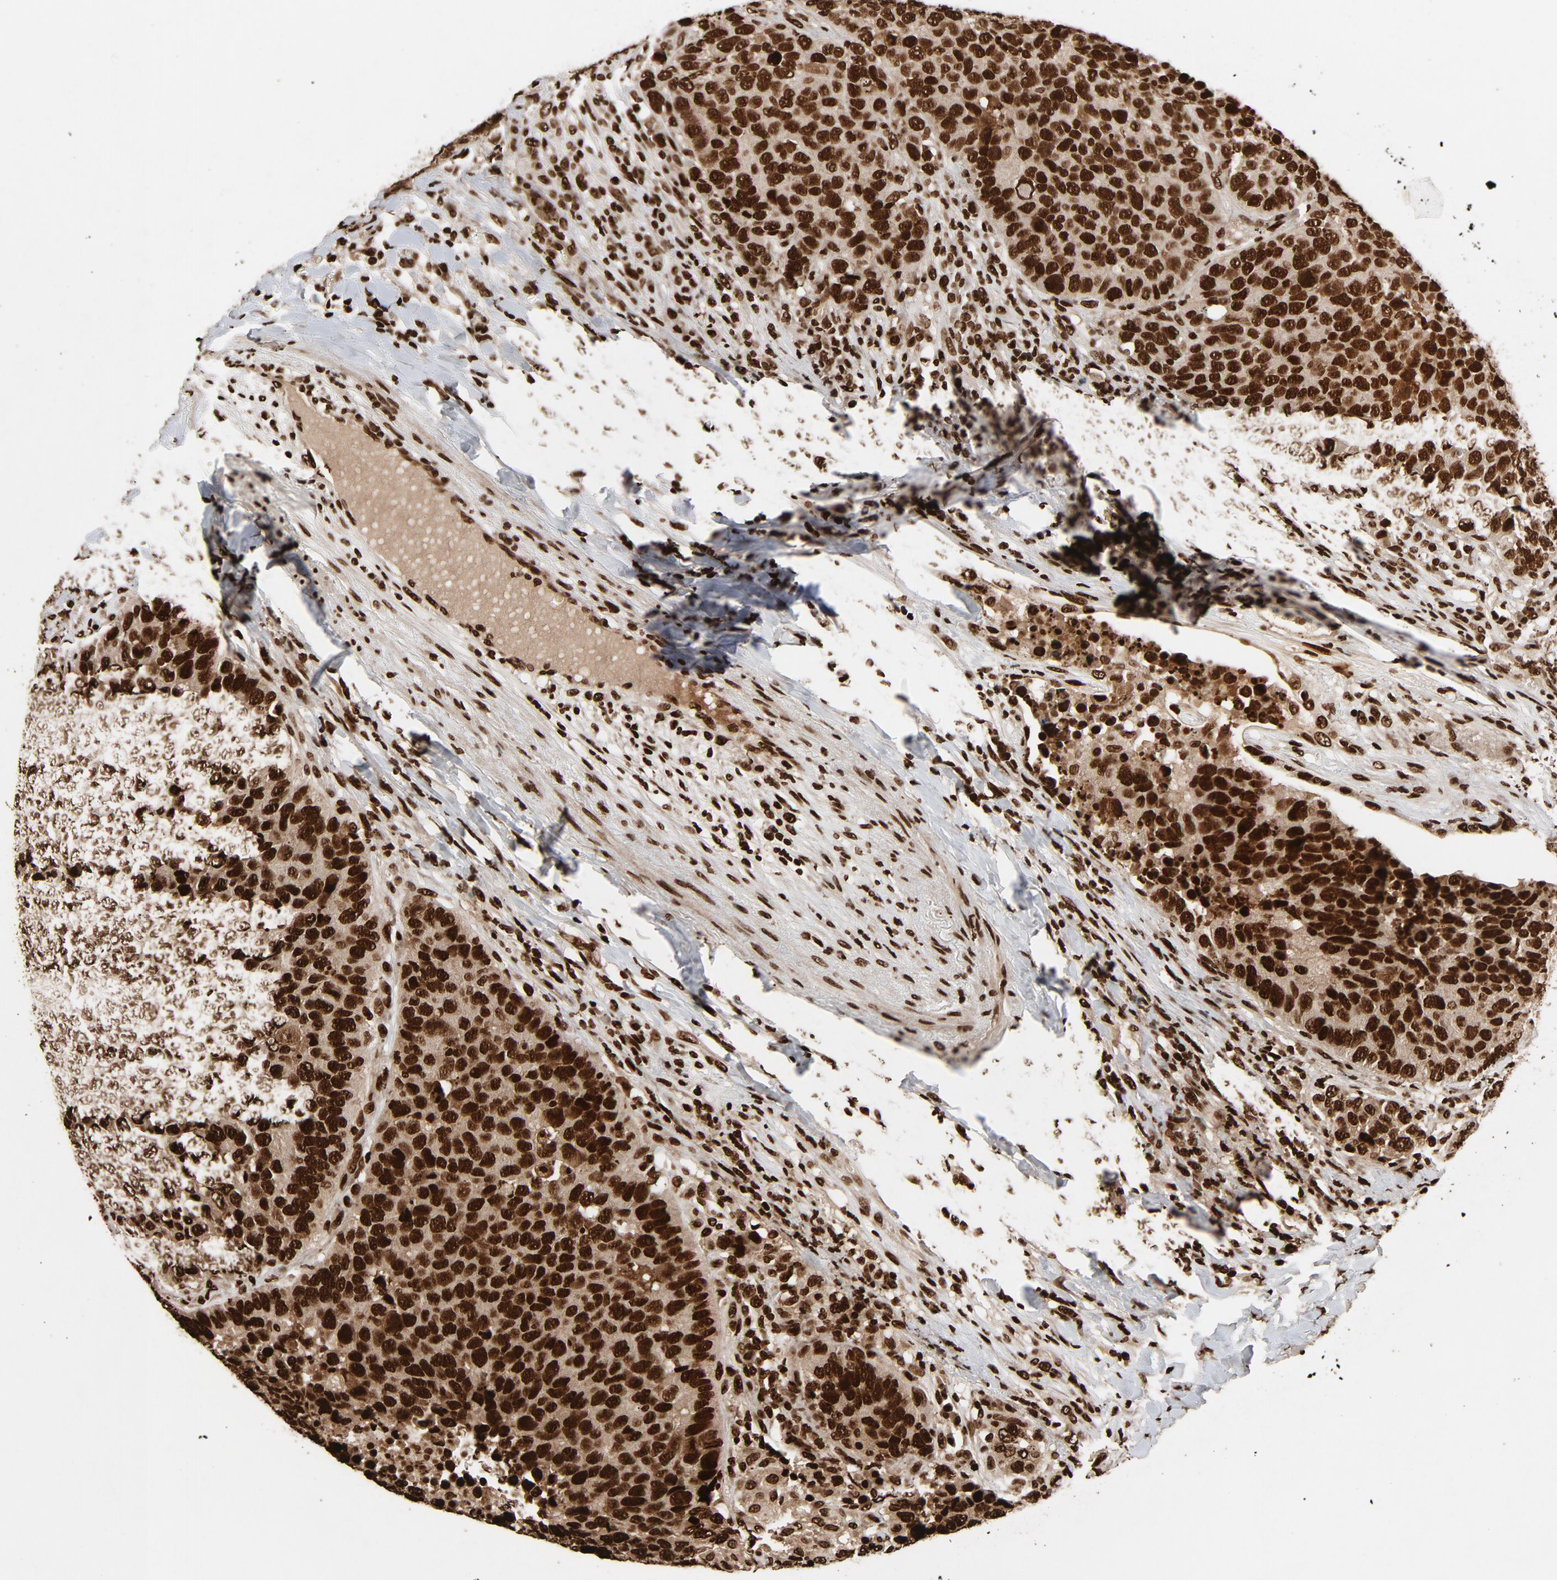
{"staining": {"intensity": "strong", "quantity": ">75%", "location": "nuclear"}, "tissue": "carcinoid", "cell_type": "Tumor cells", "image_type": "cancer", "snomed": [{"axis": "morphology", "description": "Carcinoid, malignant, NOS"}, {"axis": "topography", "description": "Lung"}], "caption": "Human carcinoid (malignant) stained with a brown dye displays strong nuclear positive positivity in approximately >75% of tumor cells.", "gene": "TP53BP1", "patient": {"sex": "male", "age": 60}}